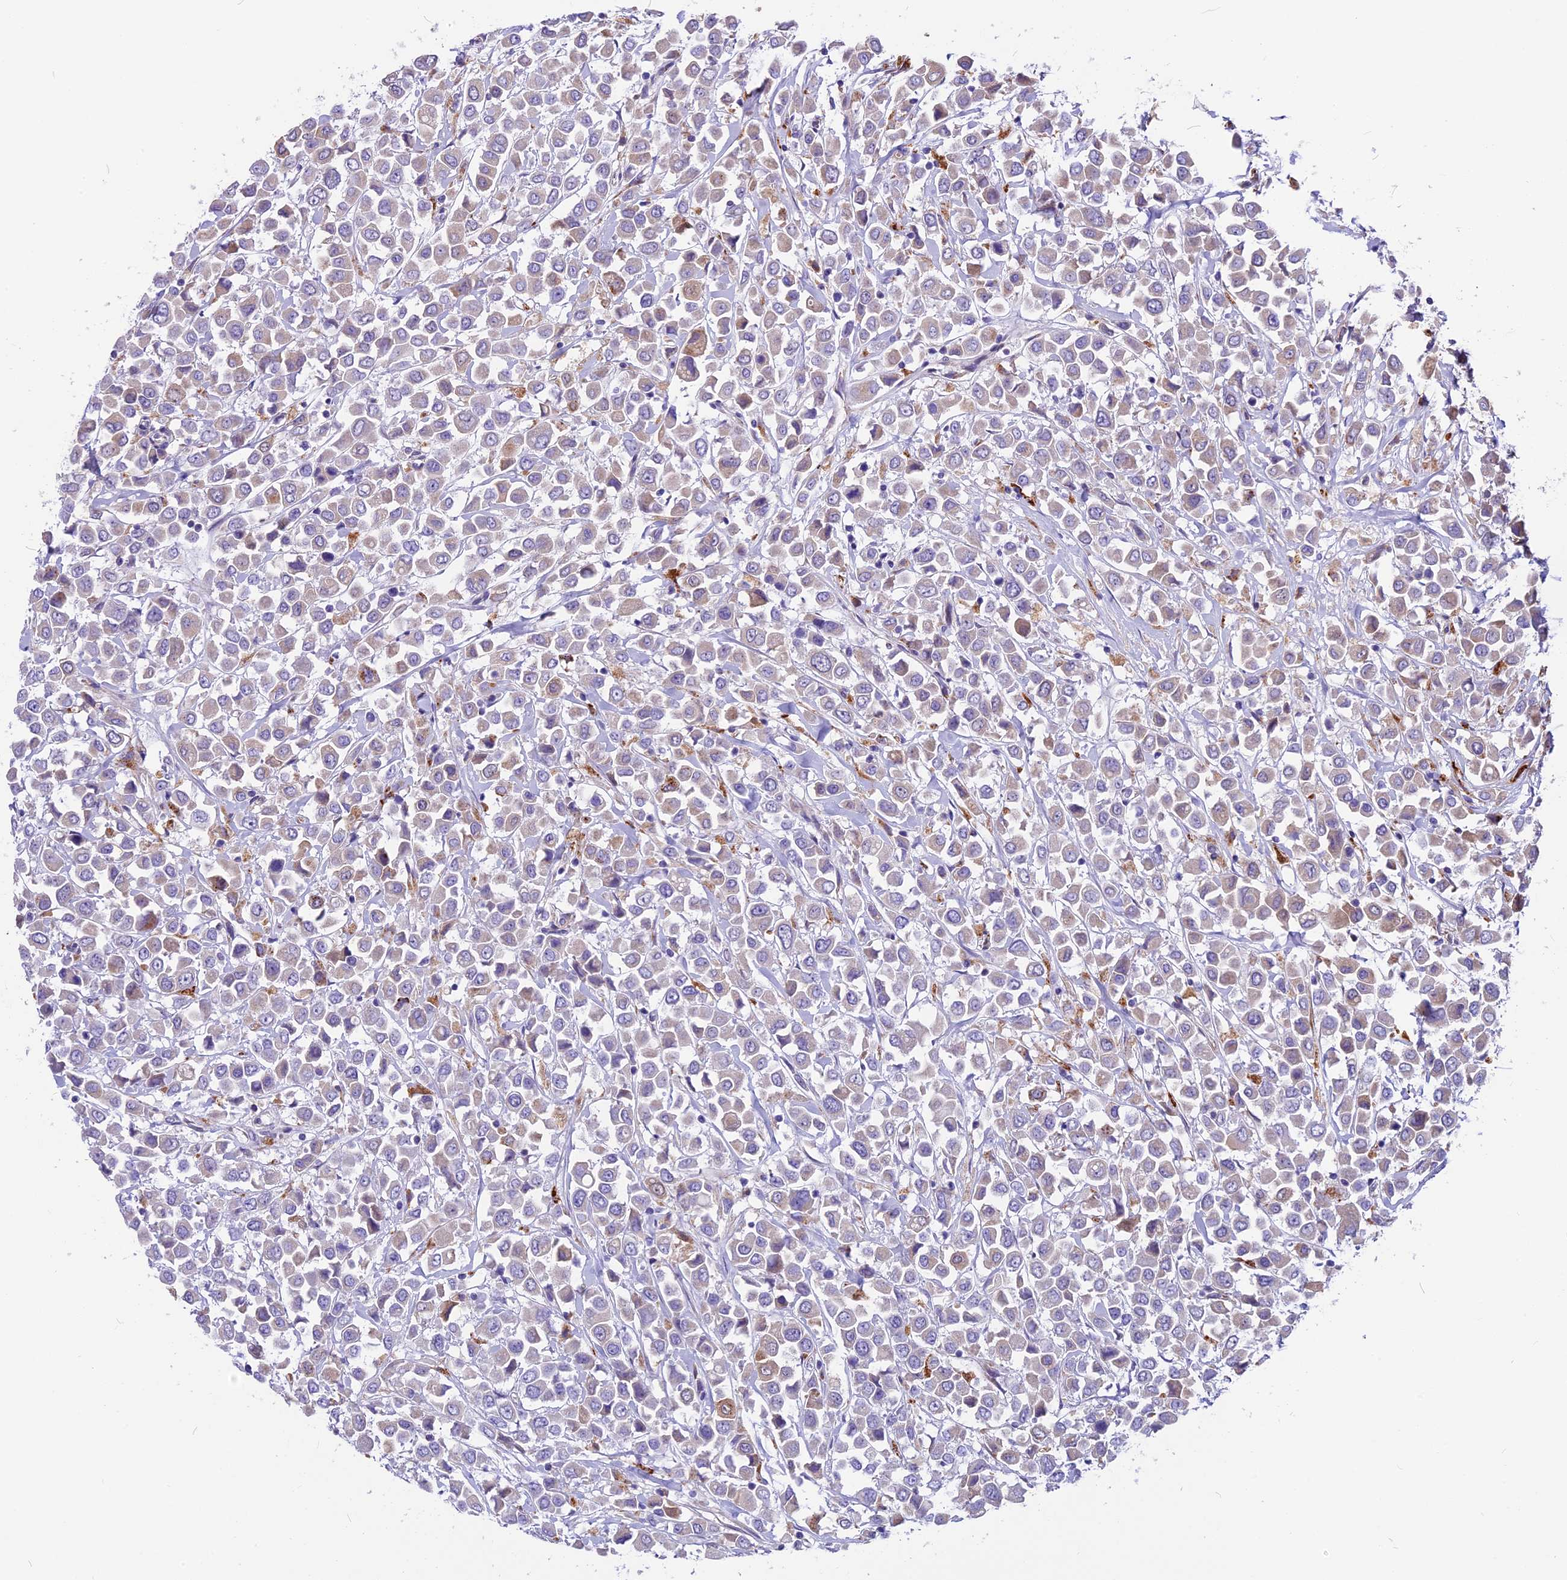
{"staining": {"intensity": "weak", "quantity": "25%-75%", "location": "cytoplasmic/membranous"}, "tissue": "breast cancer", "cell_type": "Tumor cells", "image_type": "cancer", "snomed": [{"axis": "morphology", "description": "Duct carcinoma"}, {"axis": "topography", "description": "Breast"}], "caption": "Protein staining of breast cancer tissue displays weak cytoplasmic/membranous positivity in approximately 25%-75% of tumor cells.", "gene": "THRSP", "patient": {"sex": "female", "age": 61}}